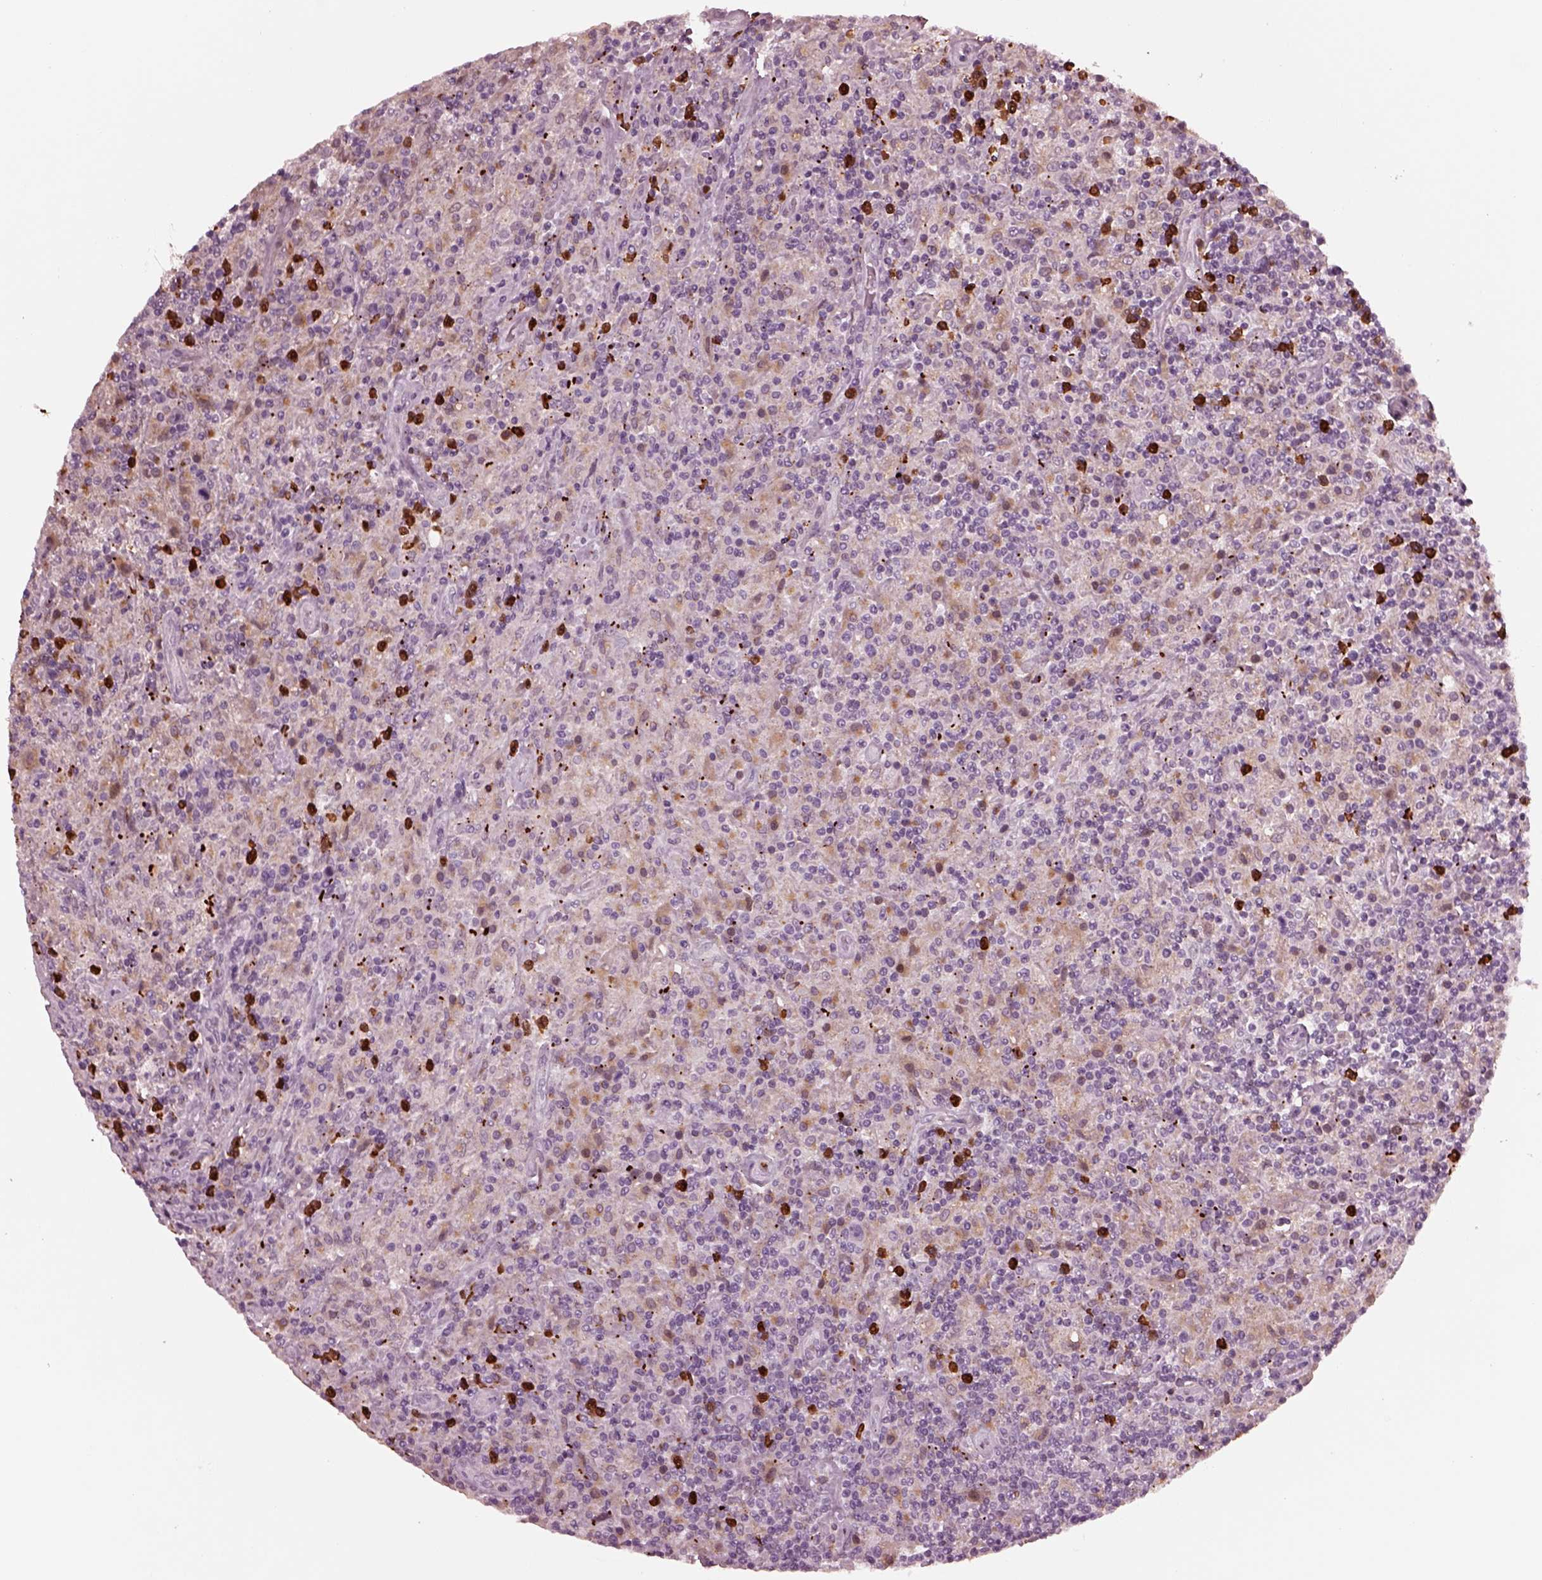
{"staining": {"intensity": "negative", "quantity": "none", "location": "none"}, "tissue": "lymphoma", "cell_type": "Tumor cells", "image_type": "cancer", "snomed": [{"axis": "morphology", "description": "Hodgkin's disease, NOS"}, {"axis": "topography", "description": "Lymph node"}], "caption": "Lymphoma was stained to show a protein in brown. There is no significant positivity in tumor cells. (Stains: DAB (3,3'-diaminobenzidine) IHC with hematoxylin counter stain, Microscopy: brightfield microscopy at high magnification).", "gene": "SLAMF8", "patient": {"sex": "male", "age": 70}}